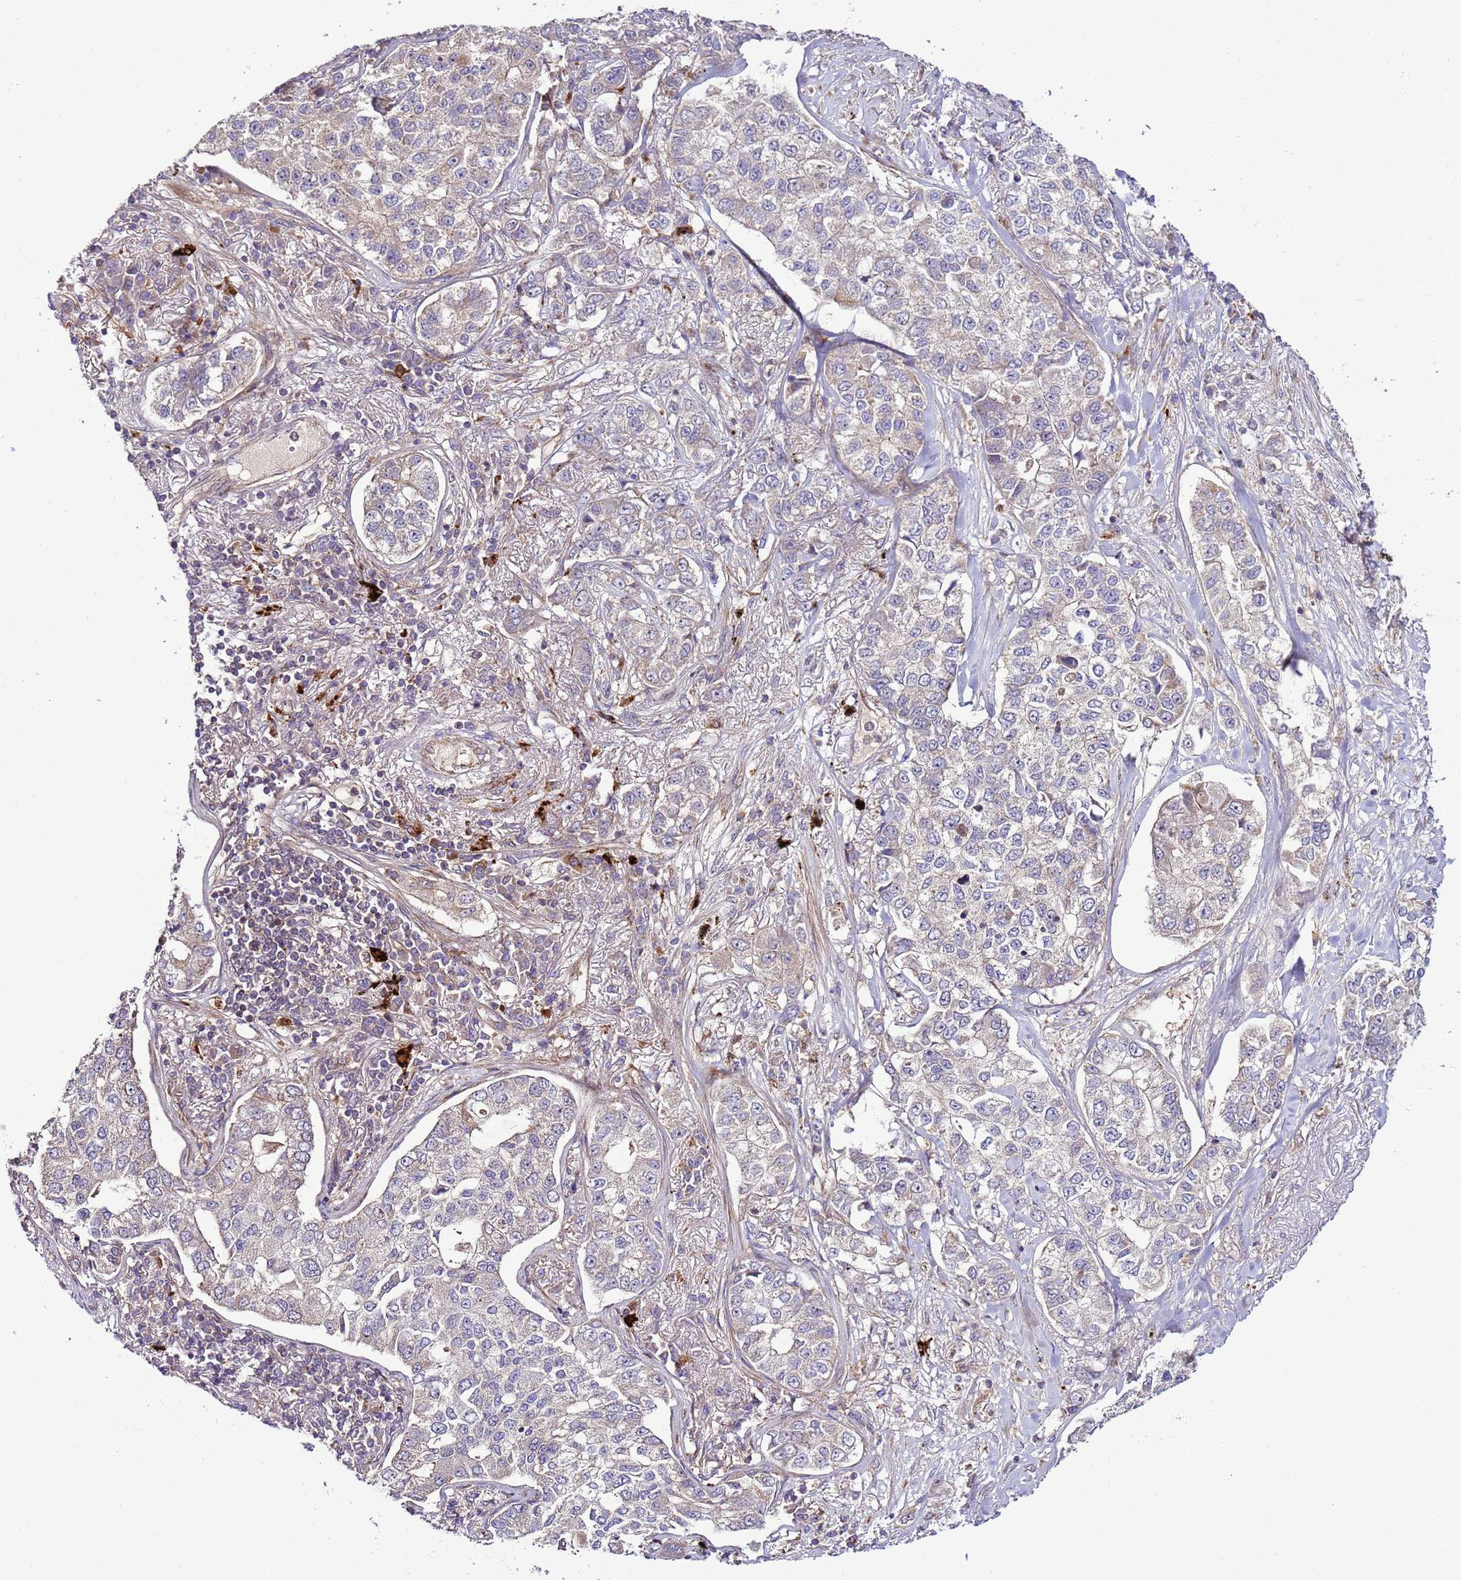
{"staining": {"intensity": "negative", "quantity": "none", "location": "none"}, "tissue": "lung cancer", "cell_type": "Tumor cells", "image_type": "cancer", "snomed": [{"axis": "morphology", "description": "Adenocarcinoma, NOS"}, {"axis": "topography", "description": "Lung"}], "caption": "There is no significant positivity in tumor cells of lung cancer.", "gene": "ZNF624", "patient": {"sex": "male", "age": 49}}